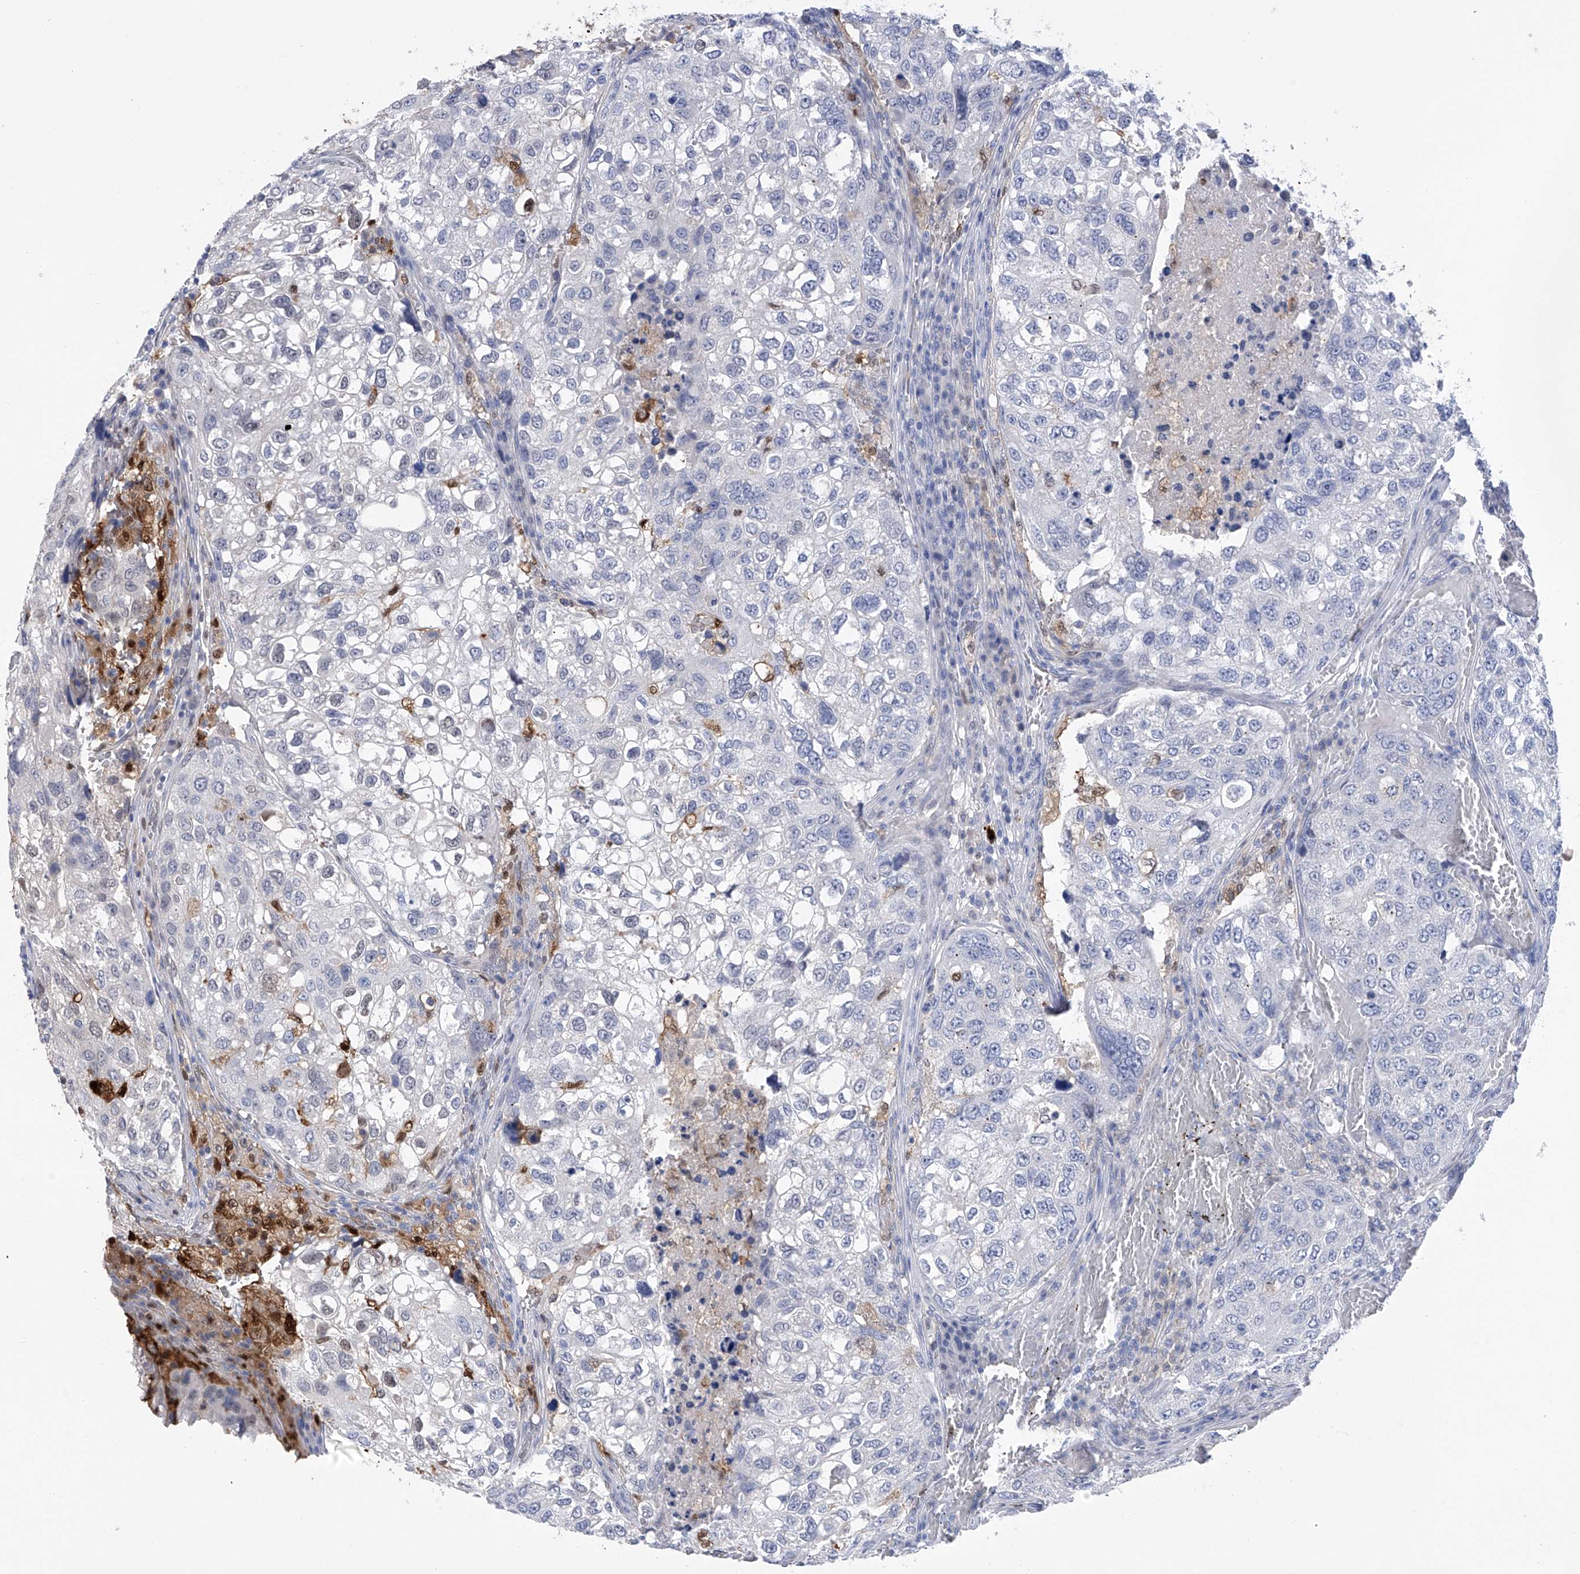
{"staining": {"intensity": "negative", "quantity": "none", "location": "none"}, "tissue": "urothelial cancer", "cell_type": "Tumor cells", "image_type": "cancer", "snomed": [{"axis": "morphology", "description": "Urothelial carcinoma, High grade"}, {"axis": "topography", "description": "Lymph node"}, {"axis": "topography", "description": "Urinary bladder"}], "caption": "Tumor cells are negative for protein expression in human urothelial carcinoma (high-grade).", "gene": "PHF20", "patient": {"sex": "male", "age": 51}}